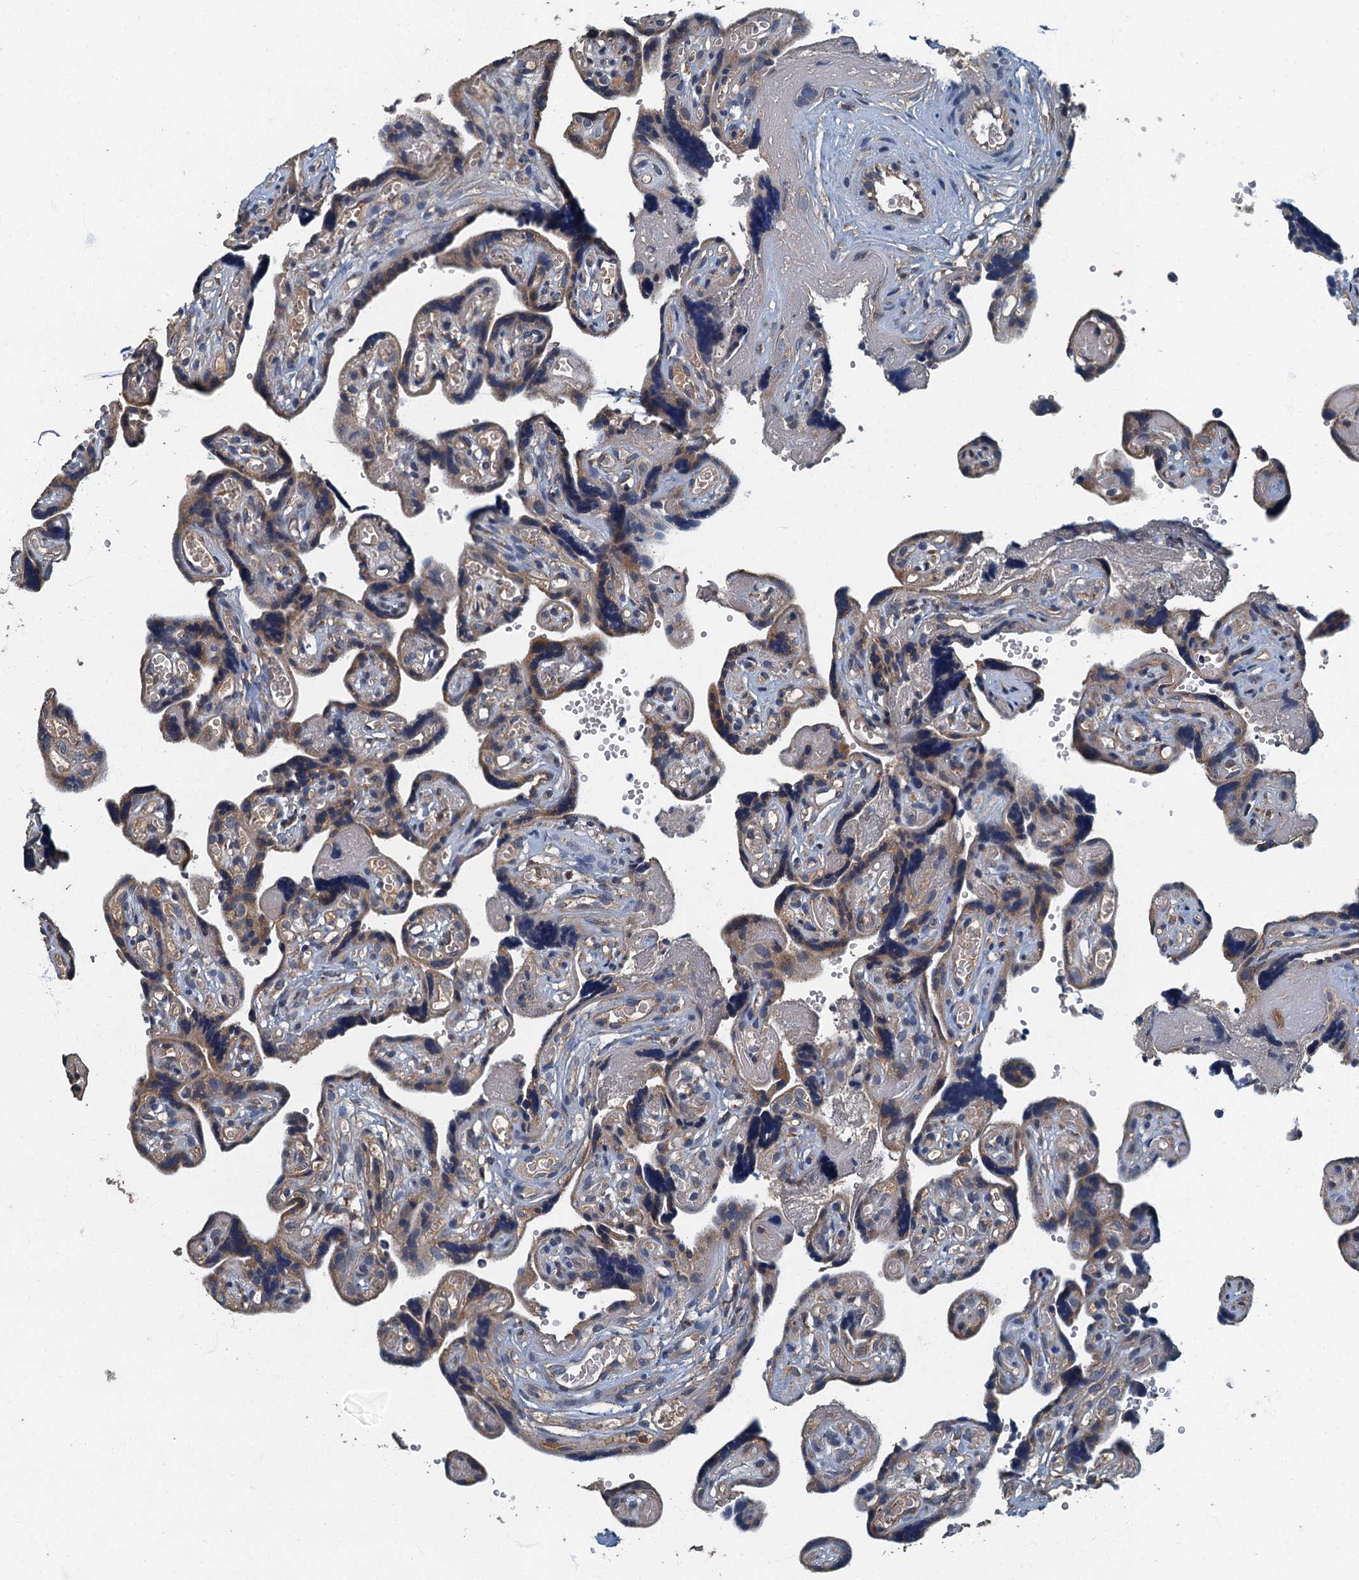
{"staining": {"intensity": "moderate", "quantity": ">75%", "location": "cytoplasmic/membranous"}, "tissue": "placenta", "cell_type": "Trophoblastic cells", "image_type": "normal", "snomed": [{"axis": "morphology", "description": "Normal tissue, NOS"}, {"axis": "topography", "description": "Placenta"}], "caption": "Human placenta stained with a brown dye displays moderate cytoplasmic/membranous positive staining in about >75% of trophoblastic cells.", "gene": "DDX49", "patient": {"sex": "female", "age": 30}}